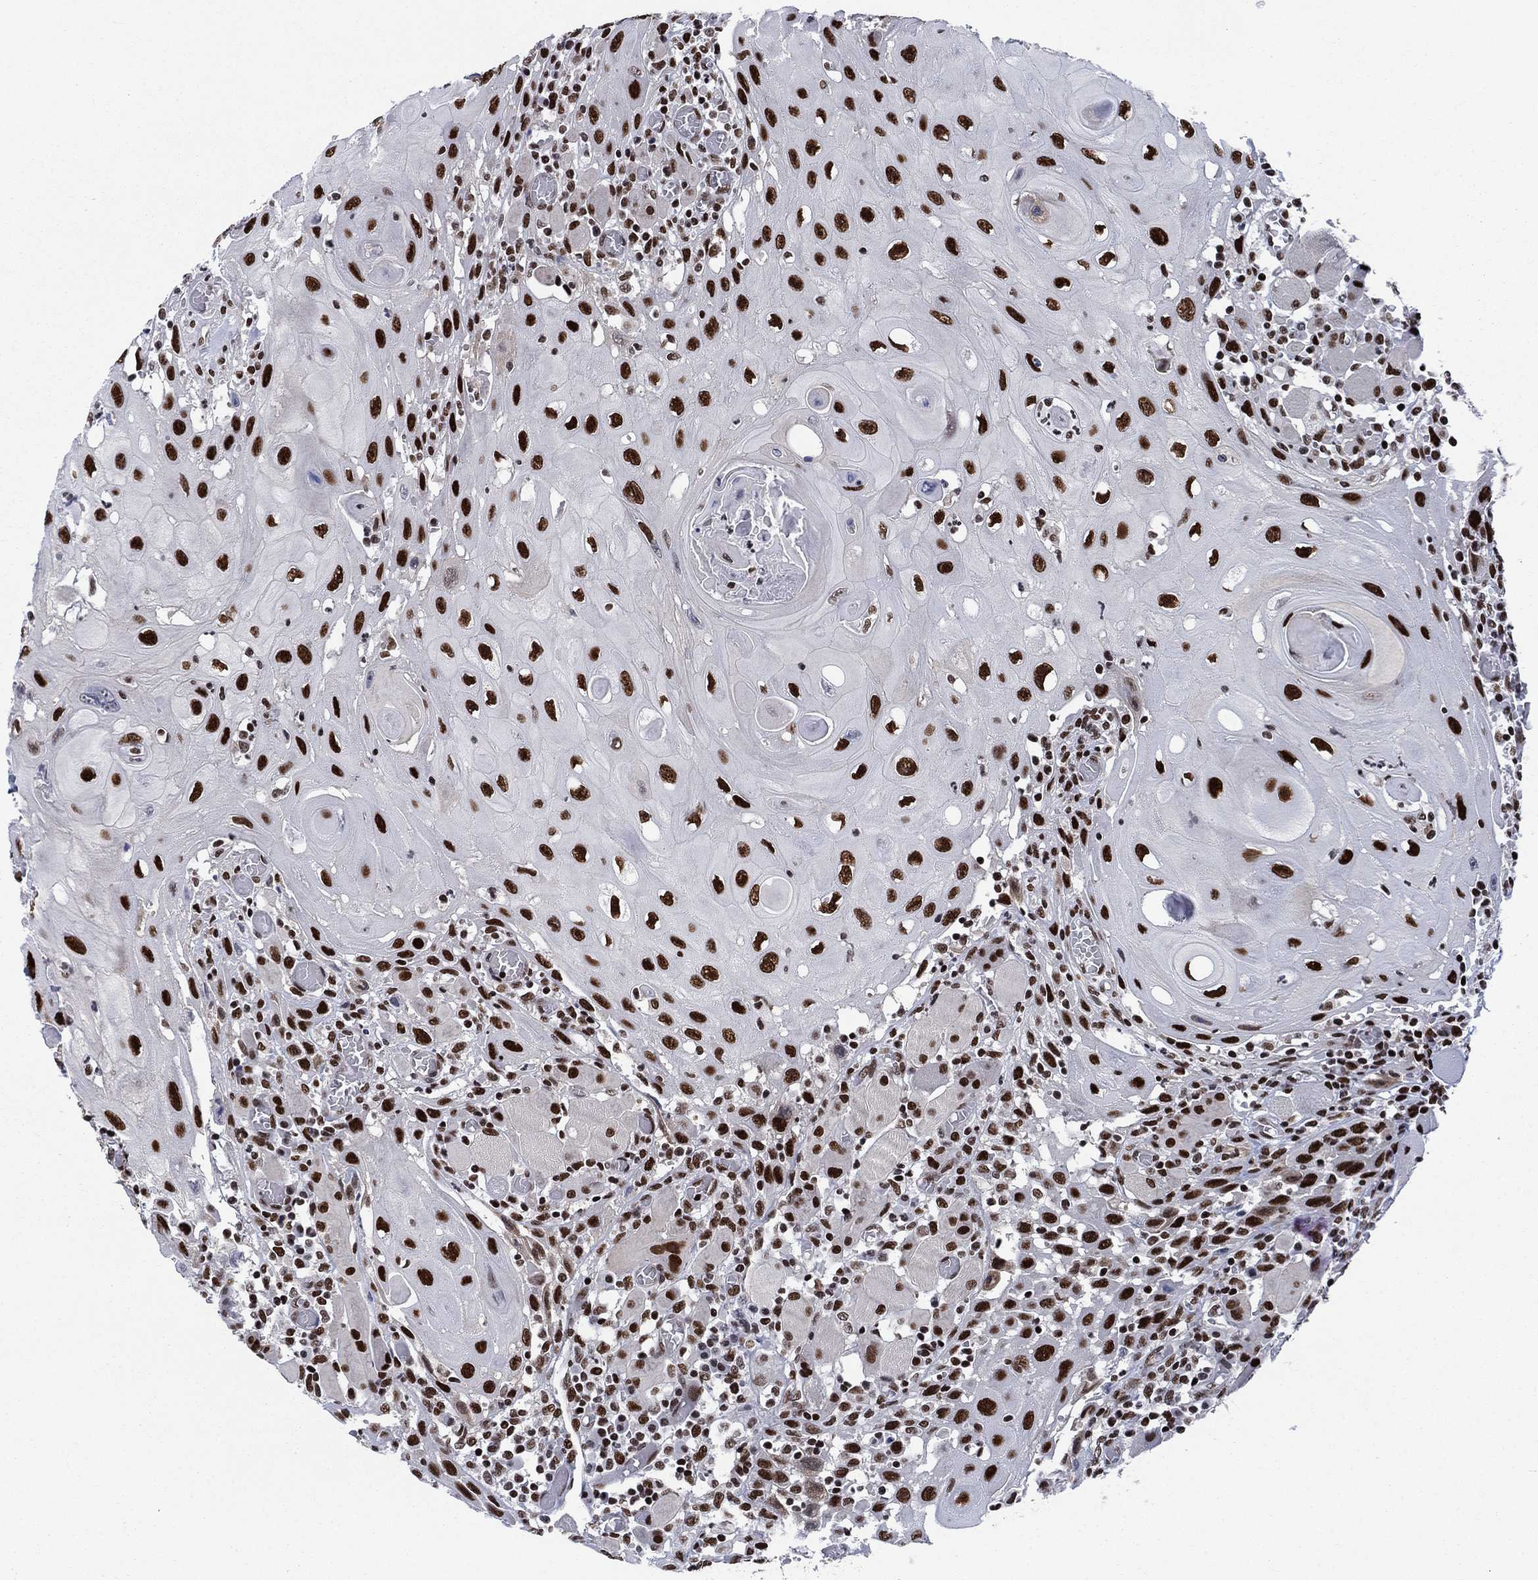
{"staining": {"intensity": "strong", "quantity": ">75%", "location": "nuclear"}, "tissue": "head and neck cancer", "cell_type": "Tumor cells", "image_type": "cancer", "snomed": [{"axis": "morphology", "description": "Normal tissue, NOS"}, {"axis": "morphology", "description": "Squamous cell carcinoma, NOS"}, {"axis": "topography", "description": "Oral tissue"}, {"axis": "topography", "description": "Head-Neck"}], "caption": "Protein analysis of head and neck cancer tissue shows strong nuclear expression in about >75% of tumor cells. (Stains: DAB in brown, nuclei in blue, Microscopy: brightfield microscopy at high magnification).", "gene": "RPRD1B", "patient": {"sex": "male", "age": 71}}